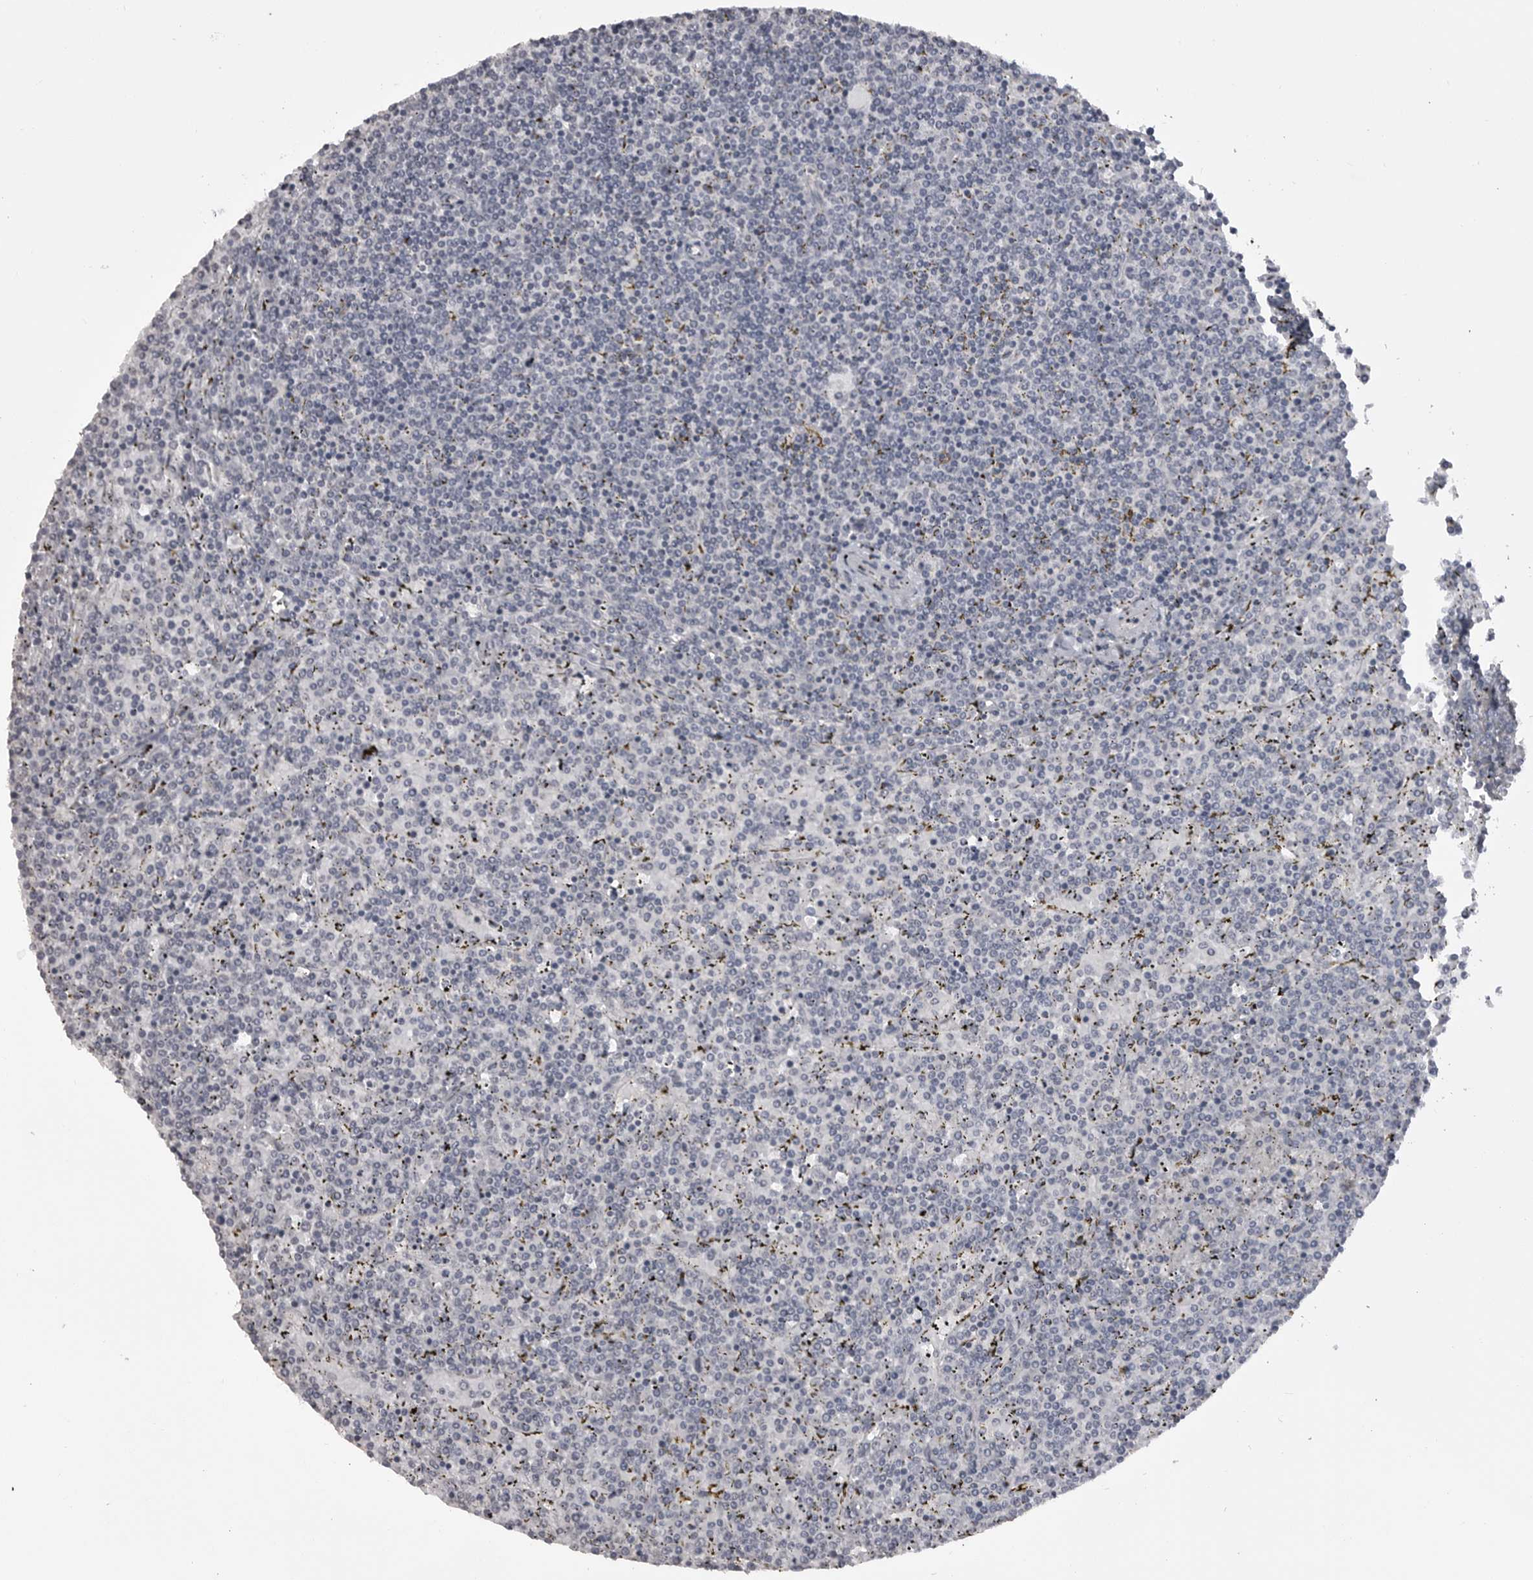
{"staining": {"intensity": "negative", "quantity": "none", "location": "none"}, "tissue": "lymphoma", "cell_type": "Tumor cells", "image_type": "cancer", "snomed": [{"axis": "morphology", "description": "Malignant lymphoma, non-Hodgkin's type, Low grade"}, {"axis": "topography", "description": "Spleen"}], "caption": "Histopathology image shows no protein staining in tumor cells of low-grade malignant lymphoma, non-Hodgkin's type tissue.", "gene": "GPN2", "patient": {"sex": "female", "age": 19}}